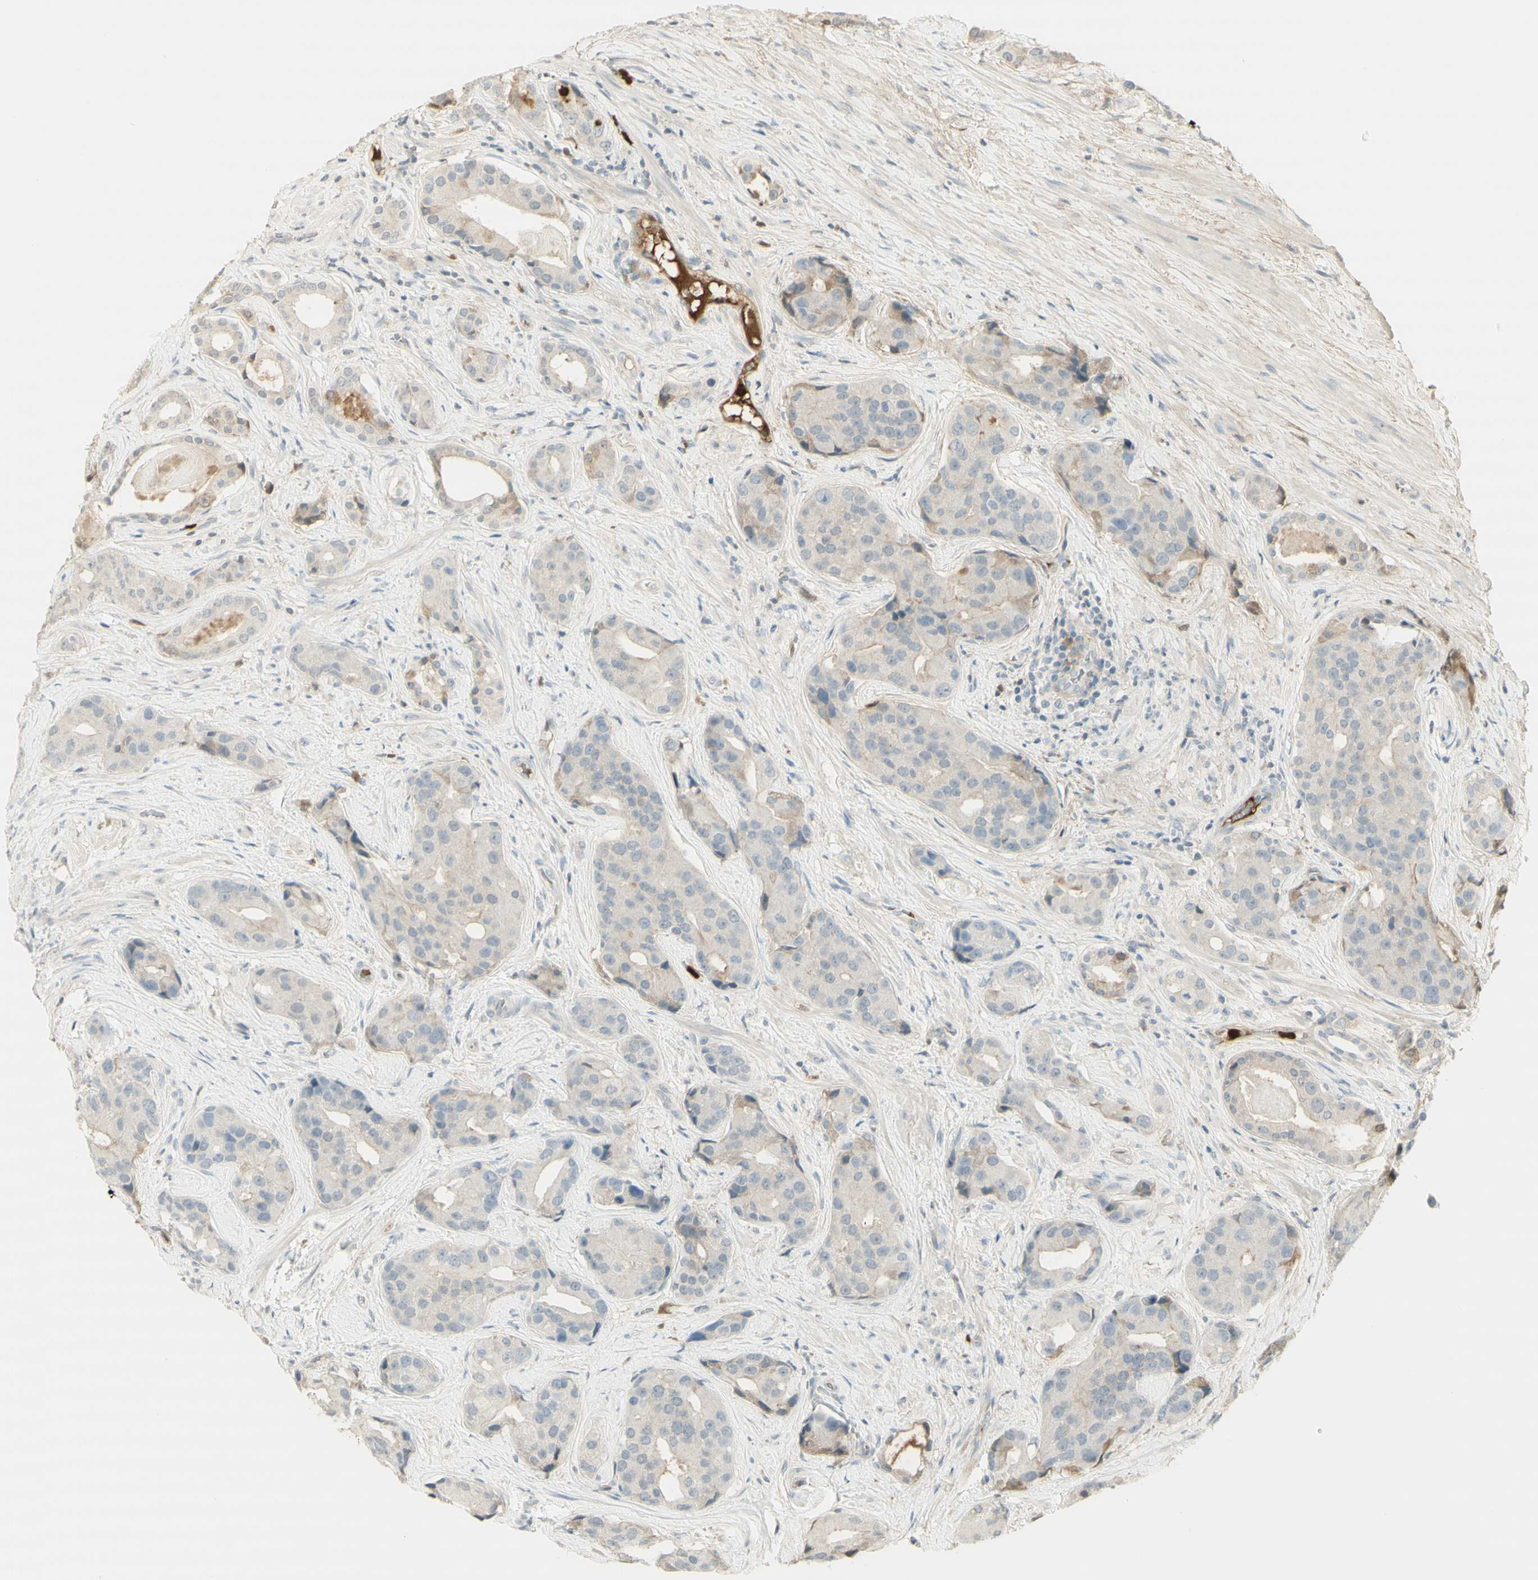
{"staining": {"intensity": "weak", "quantity": "<25%", "location": "cytoplasmic/membranous"}, "tissue": "prostate cancer", "cell_type": "Tumor cells", "image_type": "cancer", "snomed": [{"axis": "morphology", "description": "Adenocarcinoma, High grade"}, {"axis": "topography", "description": "Prostate"}], "caption": "This is an IHC photomicrograph of high-grade adenocarcinoma (prostate). There is no positivity in tumor cells.", "gene": "NID1", "patient": {"sex": "male", "age": 71}}